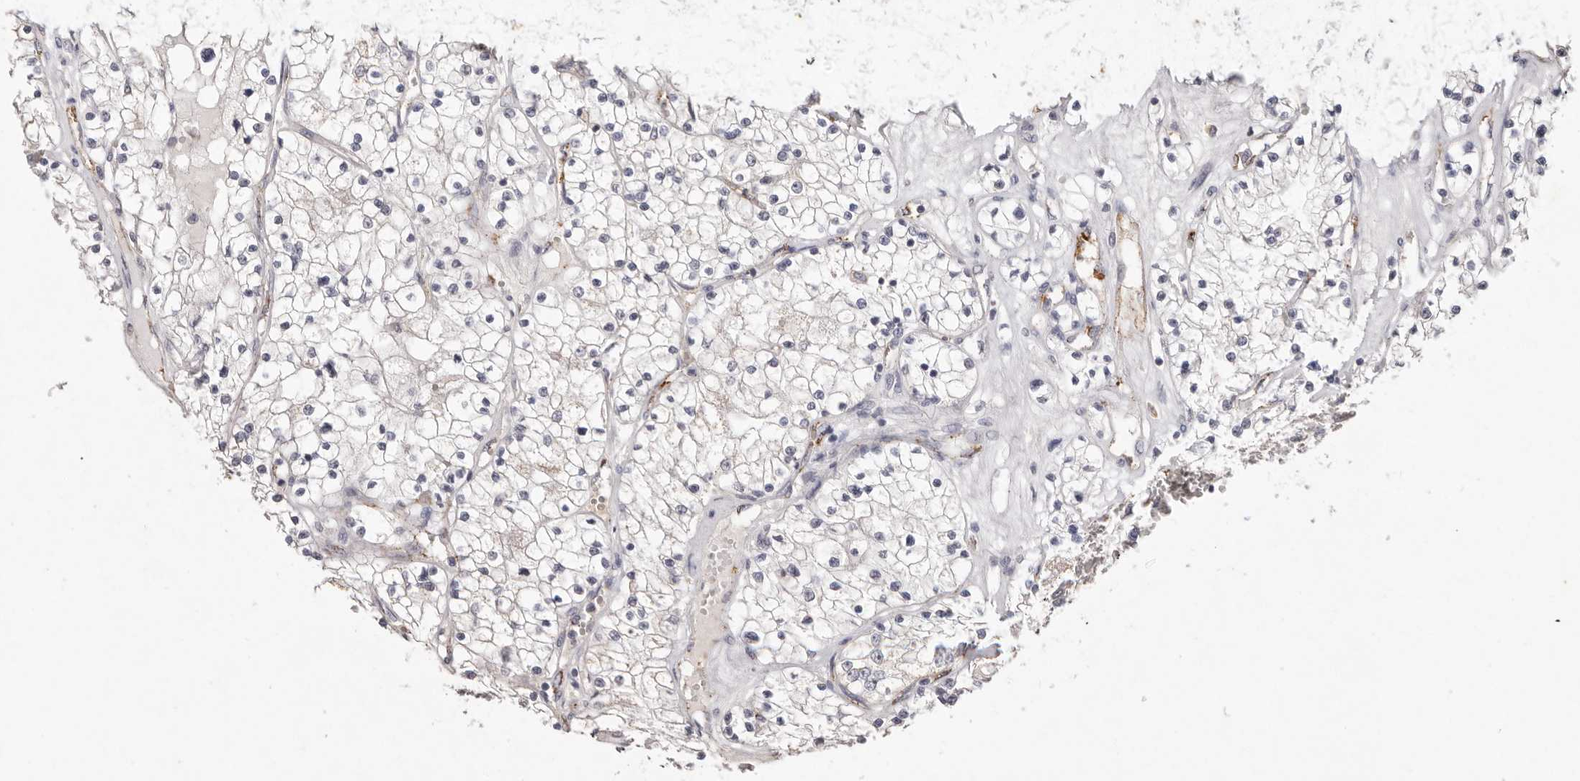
{"staining": {"intensity": "negative", "quantity": "none", "location": "none"}, "tissue": "renal cancer", "cell_type": "Tumor cells", "image_type": "cancer", "snomed": [{"axis": "morphology", "description": "Normal tissue, NOS"}, {"axis": "morphology", "description": "Adenocarcinoma, NOS"}, {"axis": "topography", "description": "Kidney"}], "caption": "Photomicrograph shows no significant protein staining in tumor cells of renal adenocarcinoma.", "gene": "ZYG11B", "patient": {"sex": "male", "age": 68}}